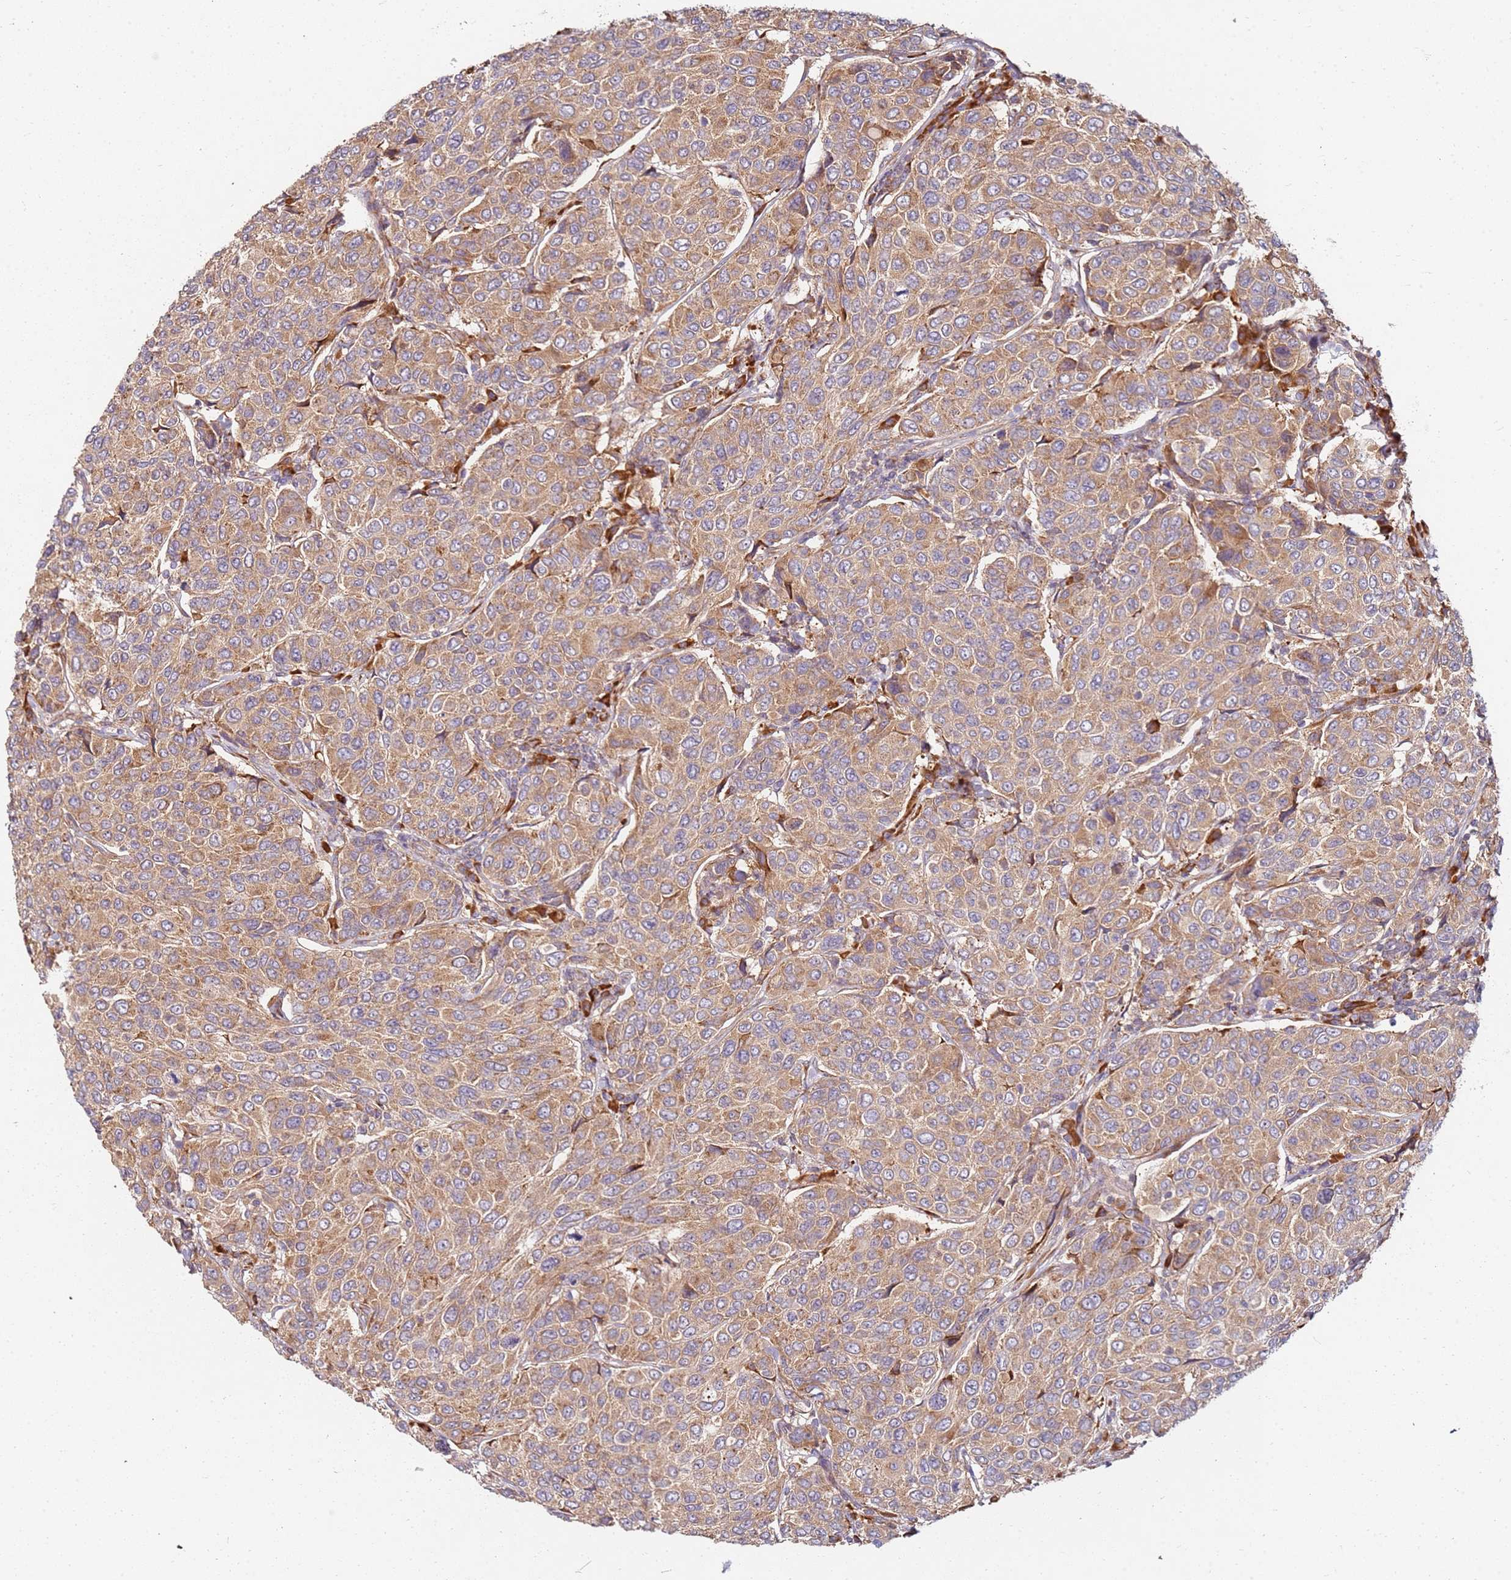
{"staining": {"intensity": "moderate", "quantity": ">75%", "location": "cytoplasmic/membranous"}, "tissue": "breast cancer", "cell_type": "Tumor cells", "image_type": "cancer", "snomed": [{"axis": "morphology", "description": "Duct carcinoma"}, {"axis": "topography", "description": "Breast"}], "caption": "Tumor cells display medium levels of moderate cytoplasmic/membranous staining in about >75% of cells in intraductal carcinoma (breast).", "gene": "RPS3A", "patient": {"sex": "female", "age": 55}}